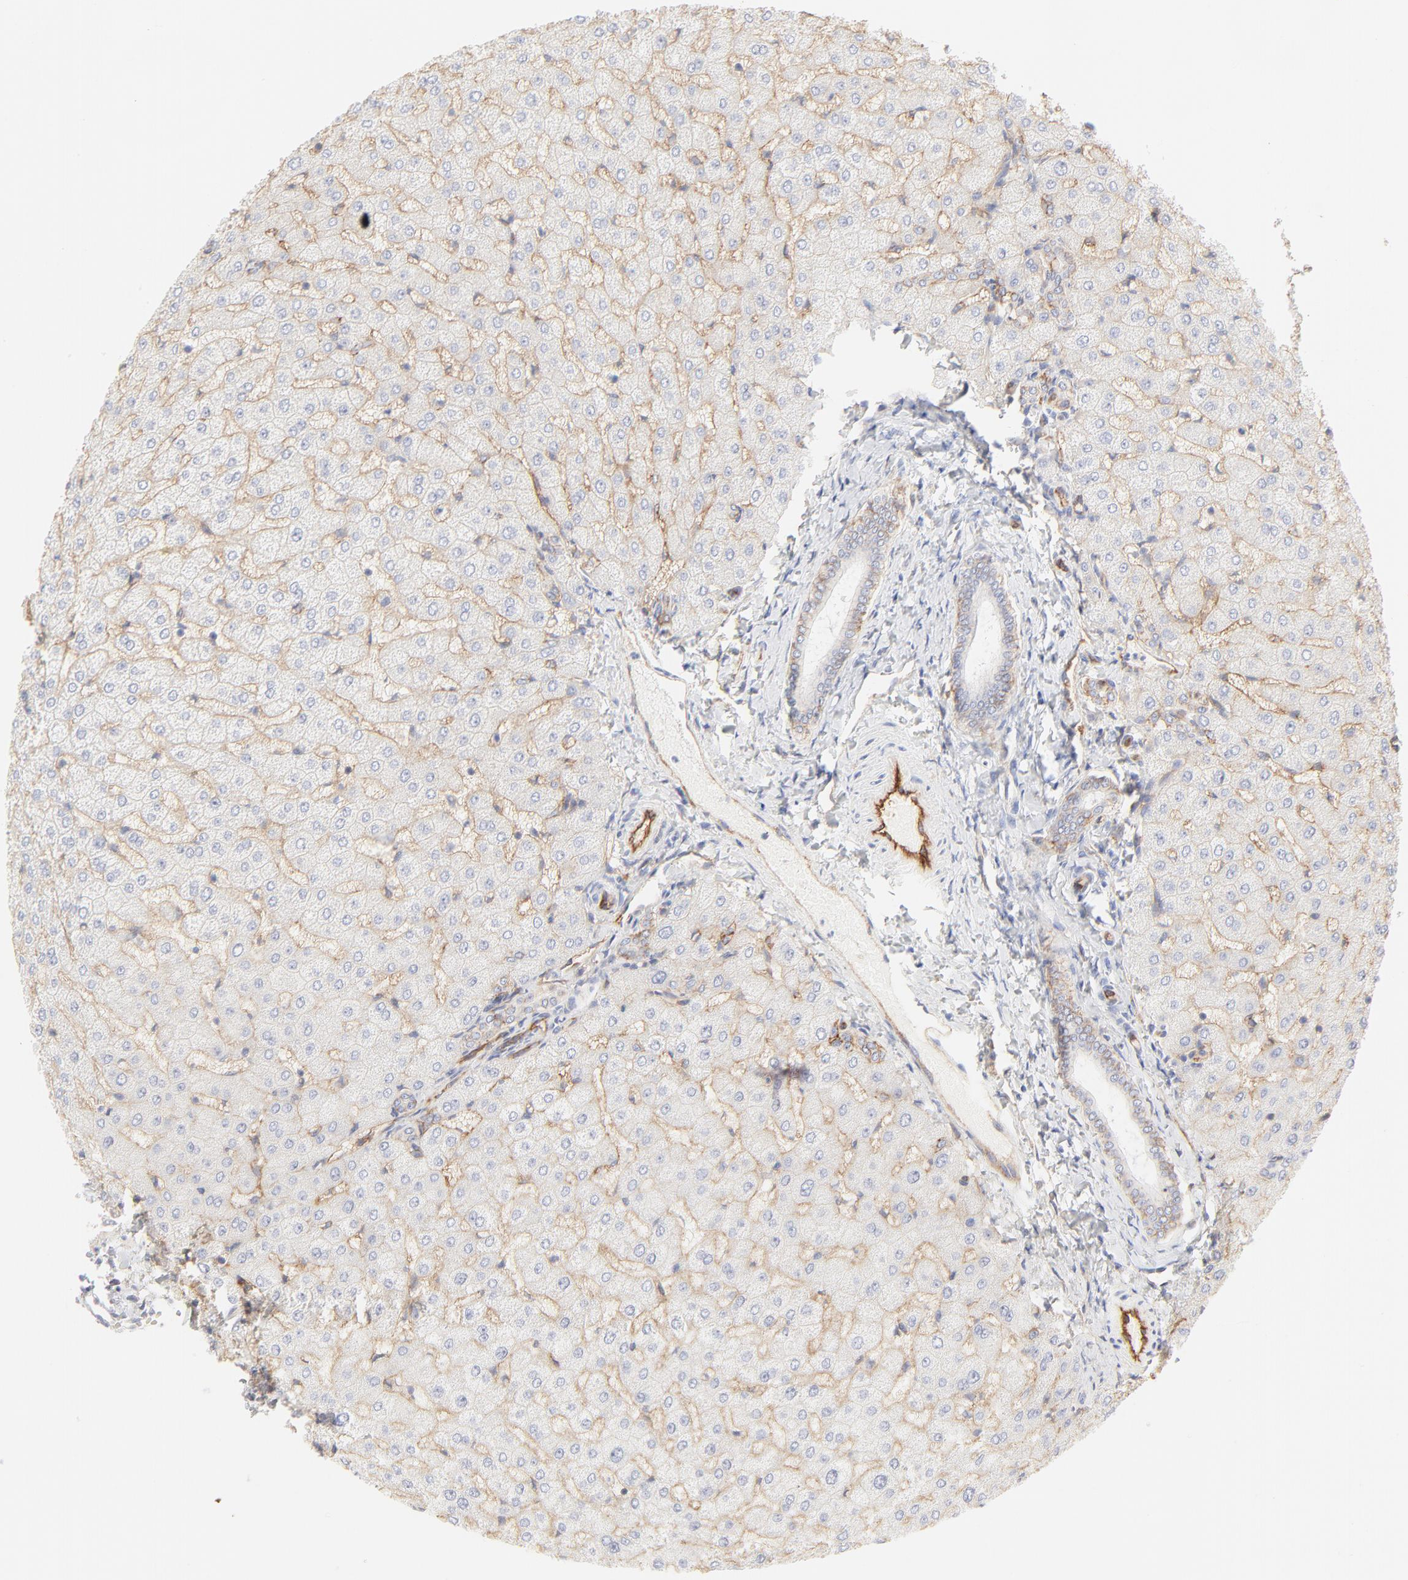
{"staining": {"intensity": "negative", "quantity": "none", "location": "none"}, "tissue": "liver", "cell_type": "Cholangiocytes", "image_type": "normal", "snomed": [{"axis": "morphology", "description": "Normal tissue, NOS"}, {"axis": "morphology", "description": "Fibrosis, NOS"}, {"axis": "topography", "description": "Liver"}], "caption": "High power microscopy micrograph of an immunohistochemistry (IHC) histopathology image of benign liver, revealing no significant staining in cholangiocytes. Brightfield microscopy of immunohistochemistry stained with DAB (3,3'-diaminobenzidine) (brown) and hematoxylin (blue), captured at high magnification.", "gene": "ITGA5", "patient": {"sex": "female", "age": 29}}